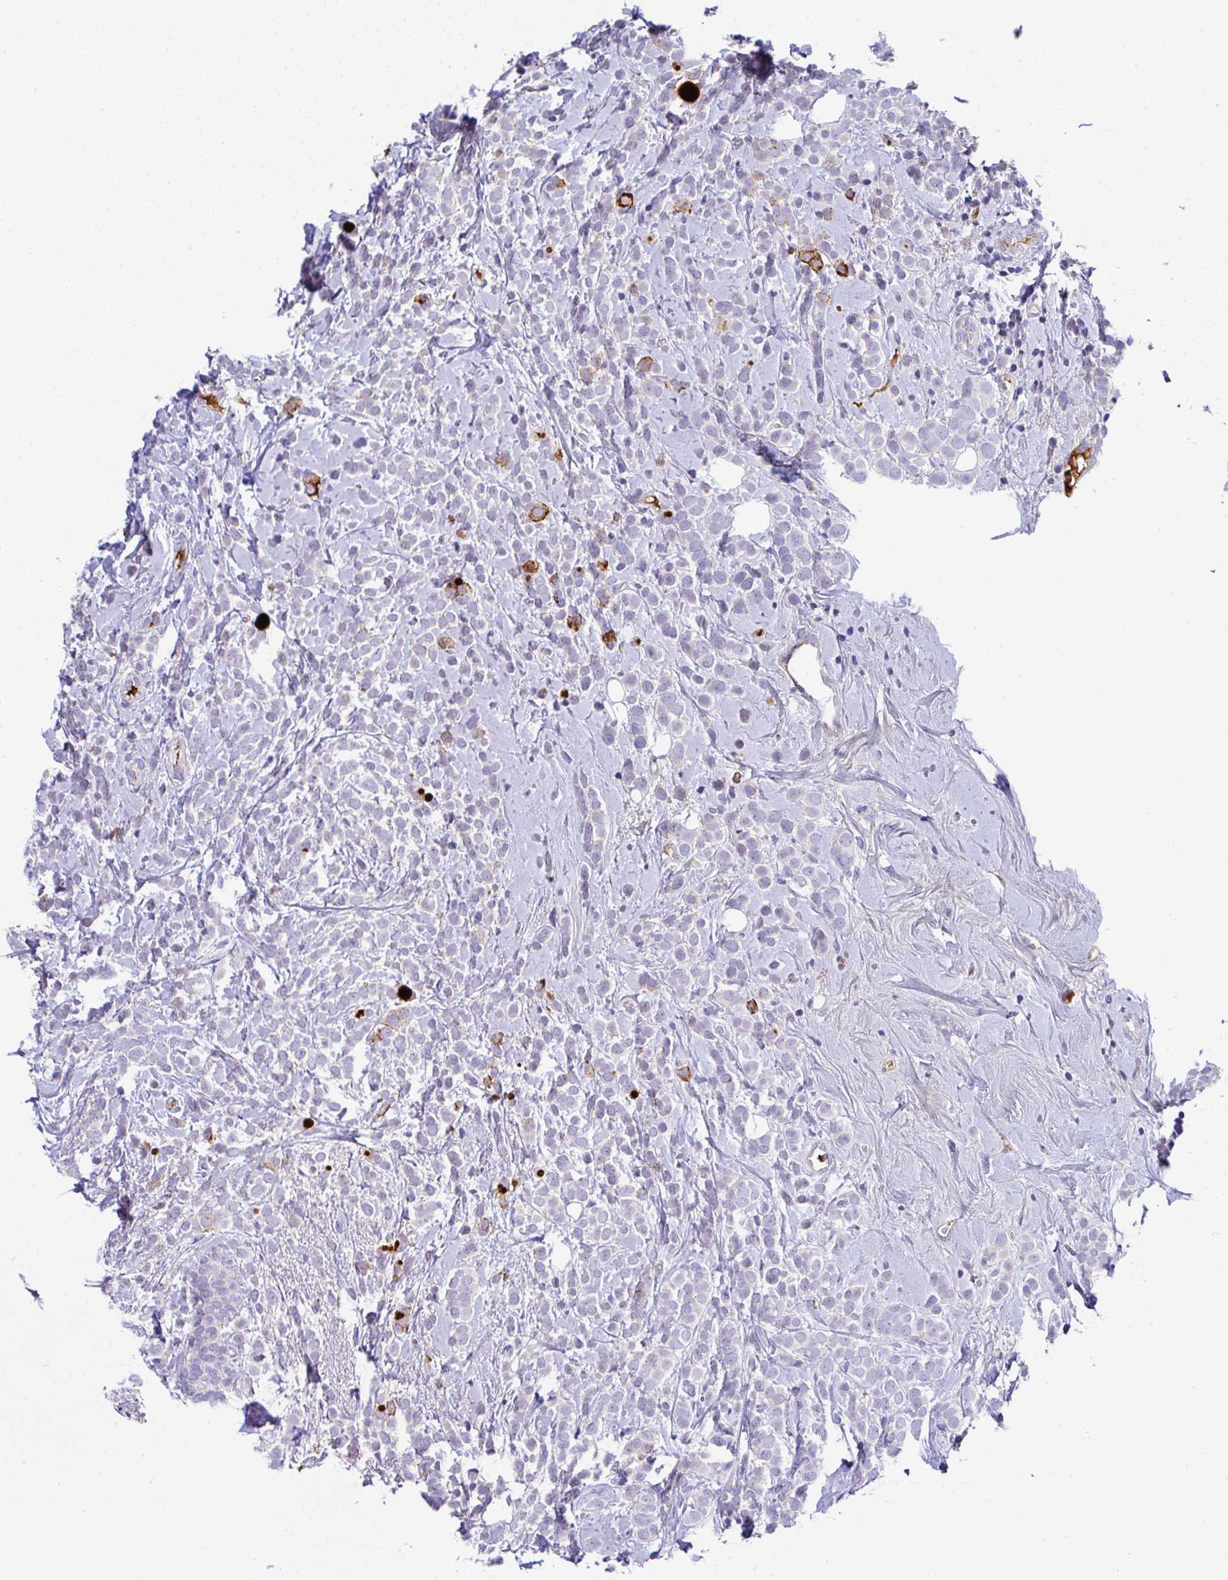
{"staining": {"intensity": "negative", "quantity": "none", "location": "none"}, "tissue": "breast cancer", "cell_type": "Tumor cells", "image_type": "cancer", "snomed": [{"axis": "morphology", "description": "Lobular carcinoma"}, {"axis": "topography", "description": "Breast"}], "caption": "This is an immunohistochemistry (IHC) histopathology image of breast cancer. There is no positivity in tumor cells.", "gene": "SERPINE3", "patient": {"sex": "female", "age": 49}}